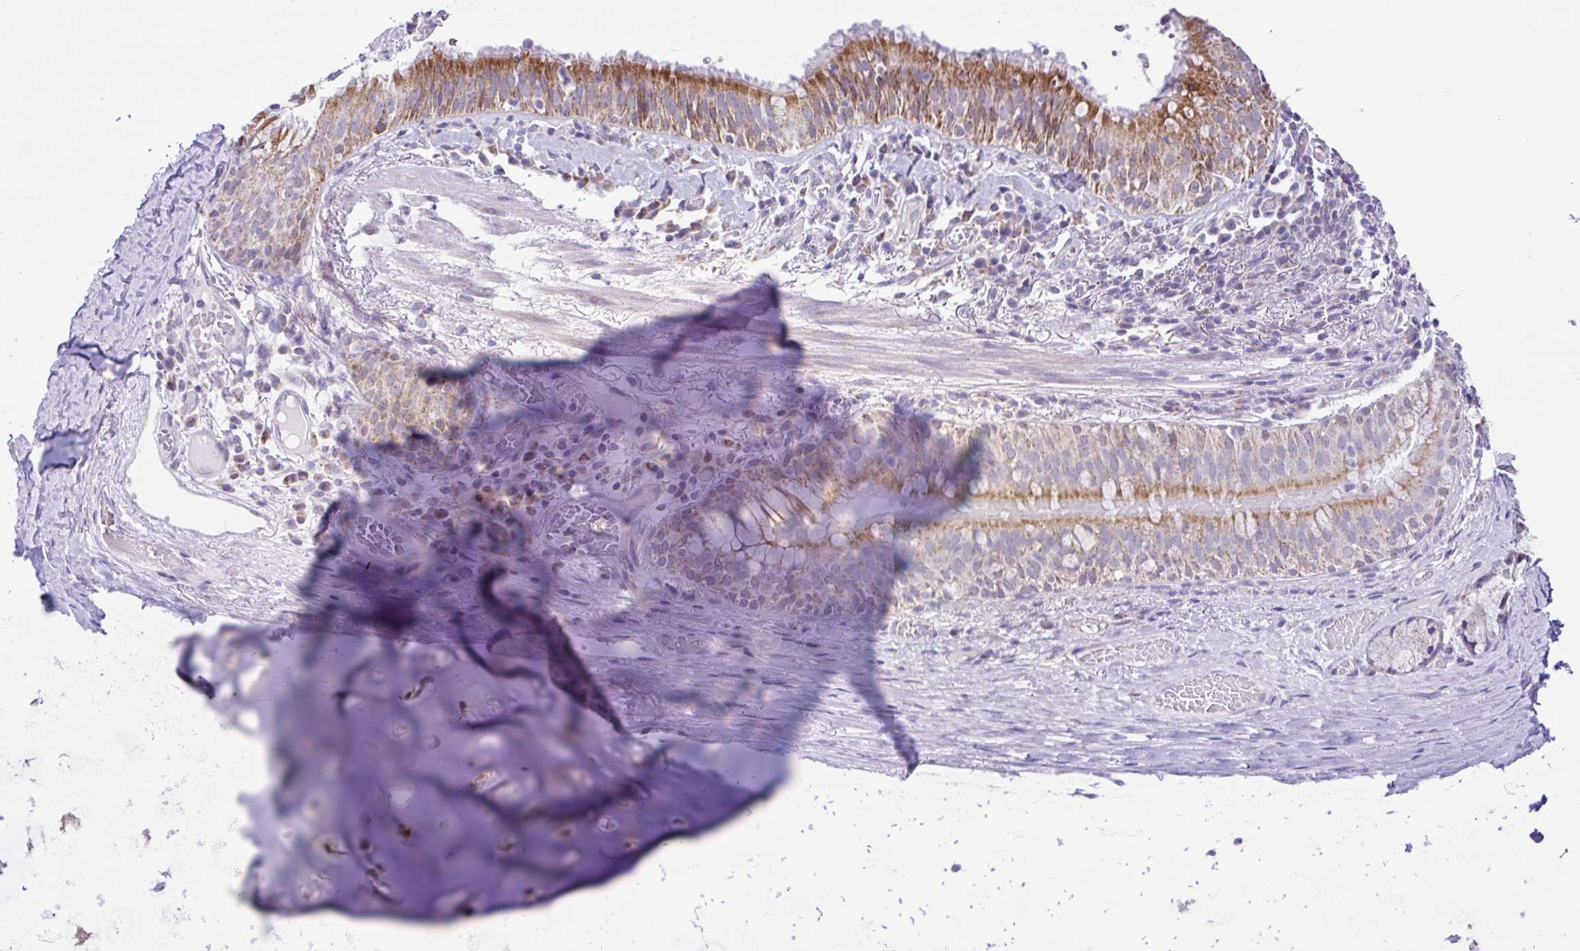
{"staining": {"intensity": "negative", "quantity": "none", "location": "none"}, "tissue": "adipose tissue", "cell_type": "Adipocytes", "image_type": "normal", "snomed": [{"axis": "morphology", "description": "Normal tissue, NOS"}, {"axis": "topography", "description": "Cartilage tissue"}, {"axis": "topography", "description": "Bronchus"}], "caption": "The histopathology image shows no significant staining in adipocytes of adipose tissue.", "gene": "NDUFS2", "patient": {"sex": "male", "age": 56}}